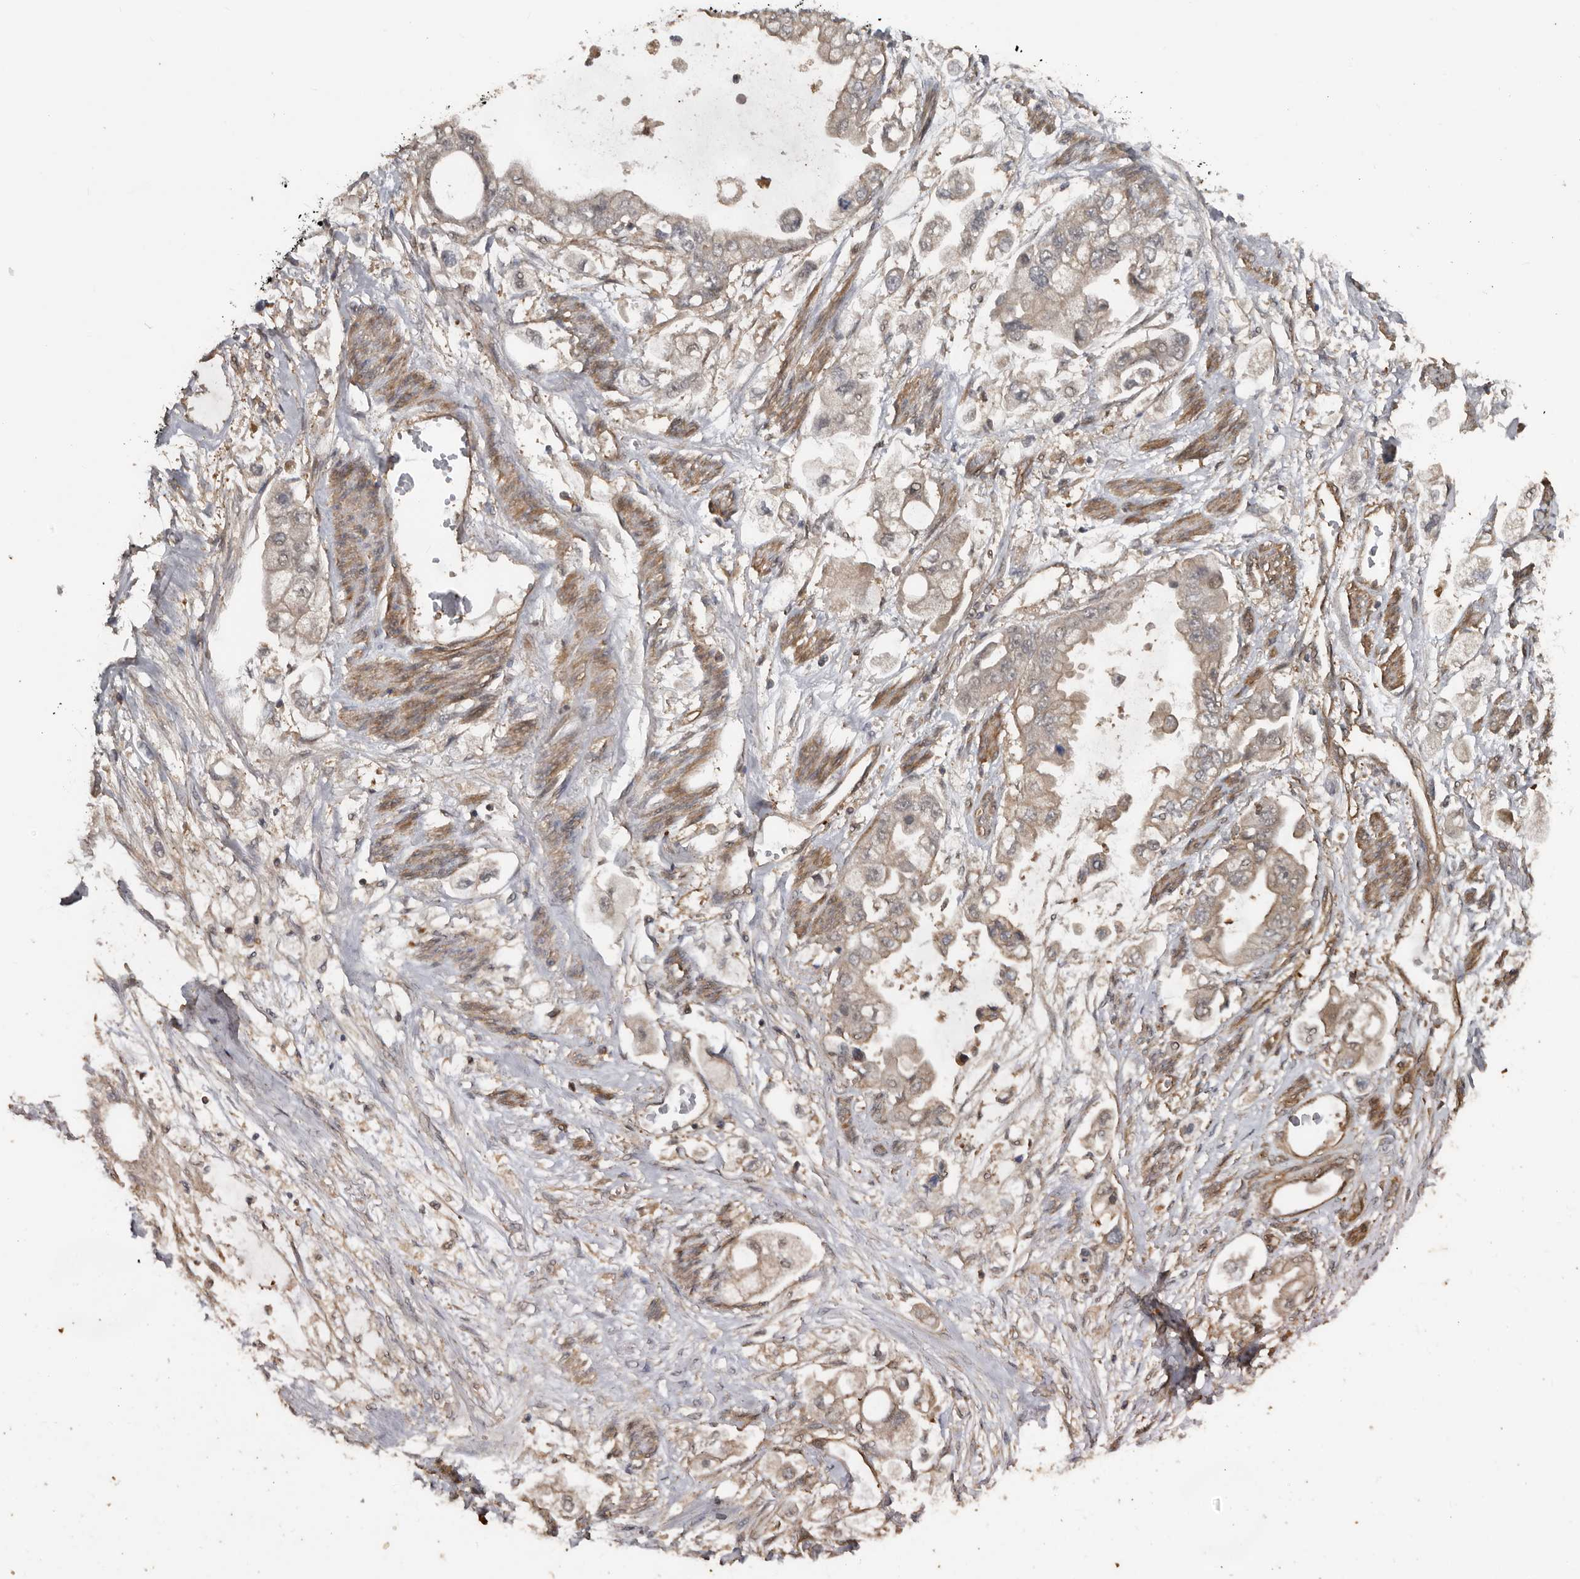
{"staining": {"intensity": "weak", "quantity": "25%-75%", "location": "cytoplasmic/membranous"}, "tissue": "stomach cancer", "cell_type": "Tumor cells", "image_type": "cancer", "snomed": [{"axis": "morphology", "description": "Adenocarcinoma, NOS"}, {"axis": "topography", "description": "Stomach"}], "caption": "Immunohistochemistry (IHC) photomicrograph of neoplastic tissue: stomach cancer stained using immunohistochemistry (IHC) demonstrates low levels of weak protein expression localized specifically in the cytoplasmic/membranous of tumor cells, appearing as a cytoplasmic/membranous brown color.", "gene": "EXOC3L1", "patient": {"sex": "male", "age": 62}}